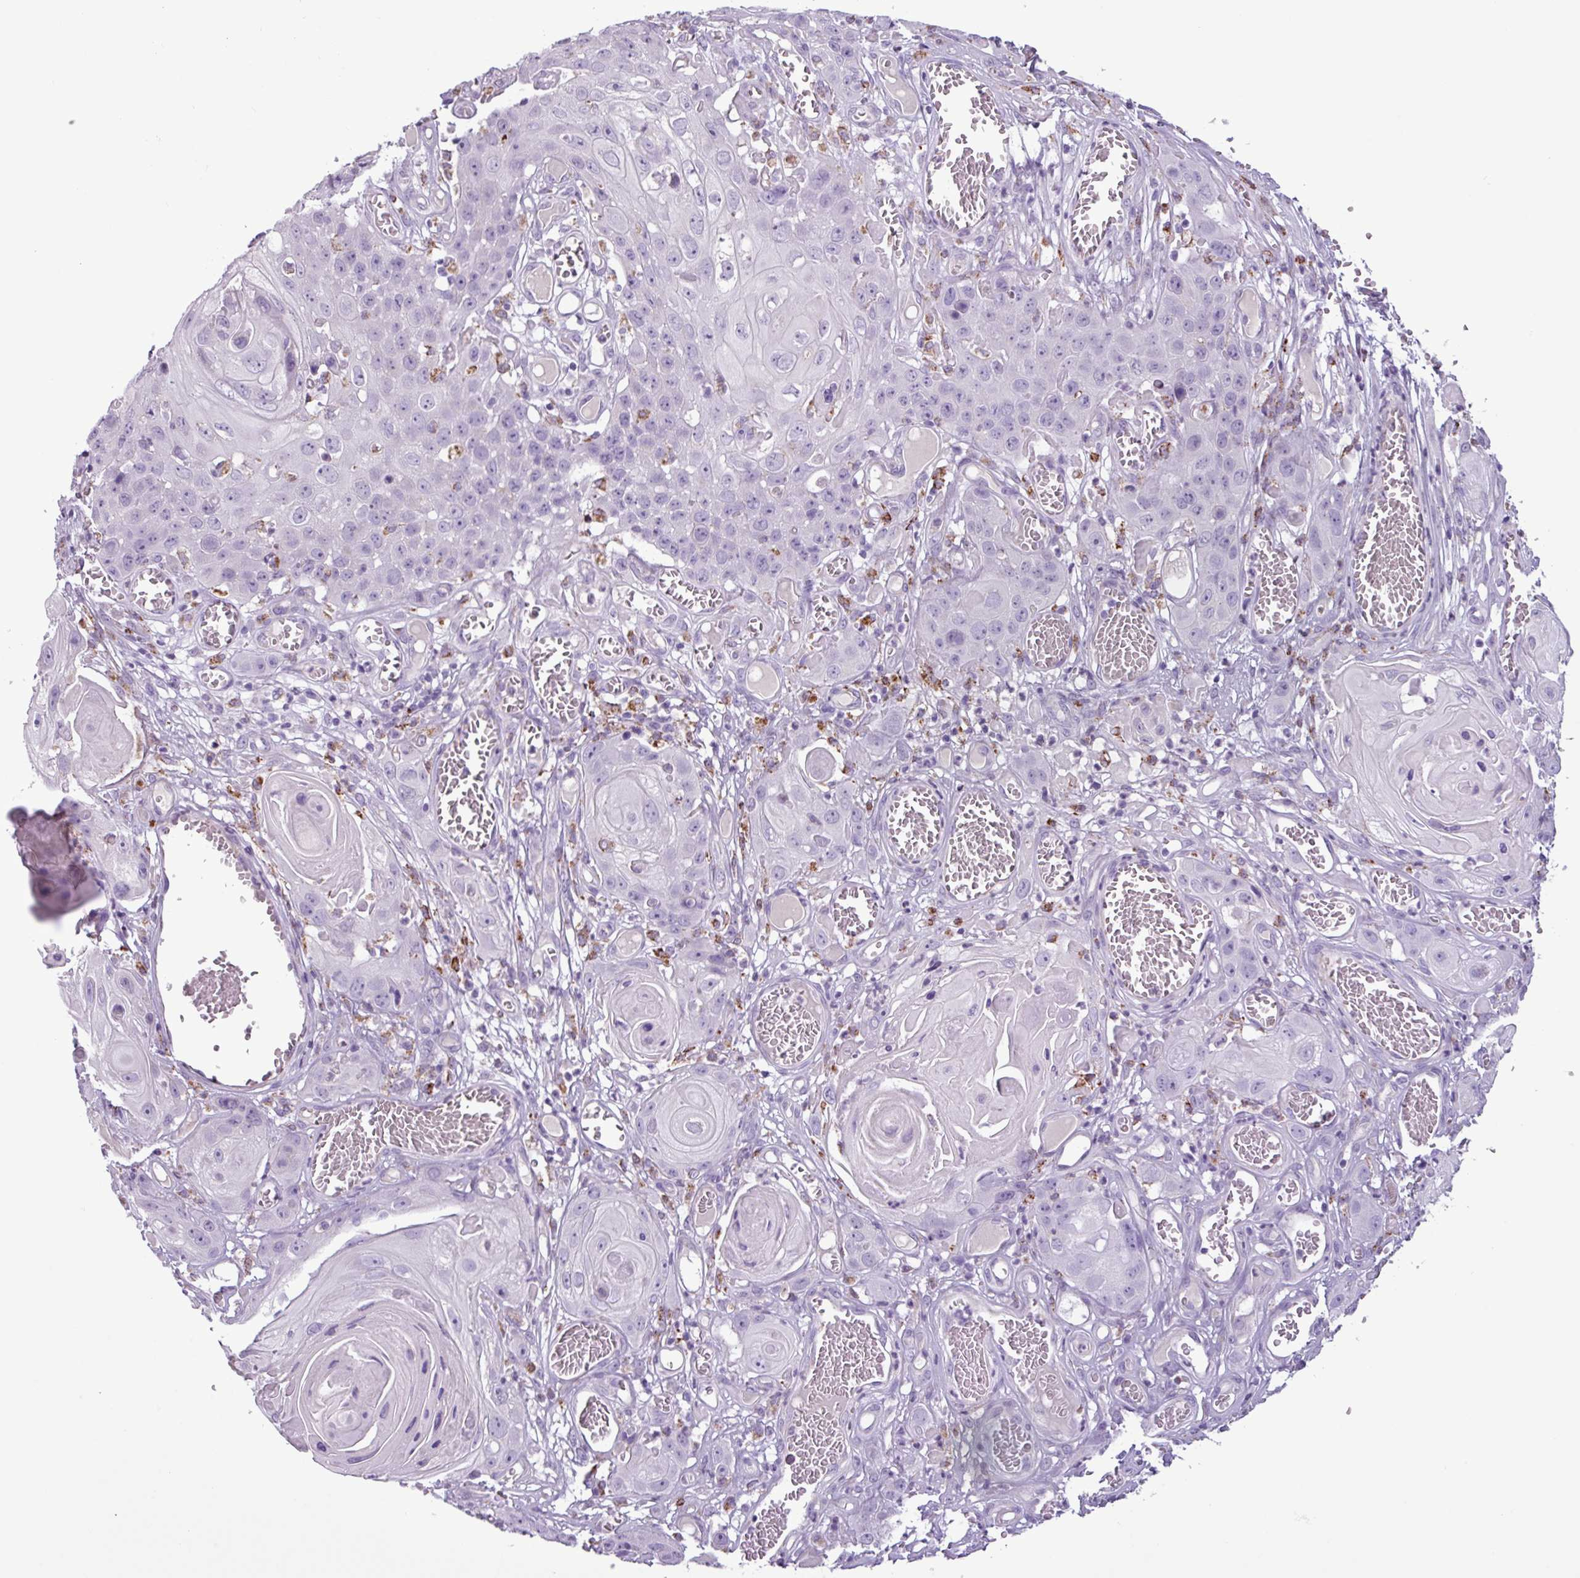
{"staining": {"intensity": "negative", "quantity": "none", "location": "none"}, "tissue": "skin cancer", "cell_type": "Tumor cells", "image_type": "cancer", "snomed": [{"axis": "morphology", "description": "Squamous cell carcinoma, NOS"}, {"axis": "topography", "description": "Skin"}], "caption": "Human skin squamous cell carcinoma stained for a protein using immunohistochemistry exhibits no expression in tumor cells.", "gene": "ZNF667", "patient": {"sex": "male", "age": 55}}